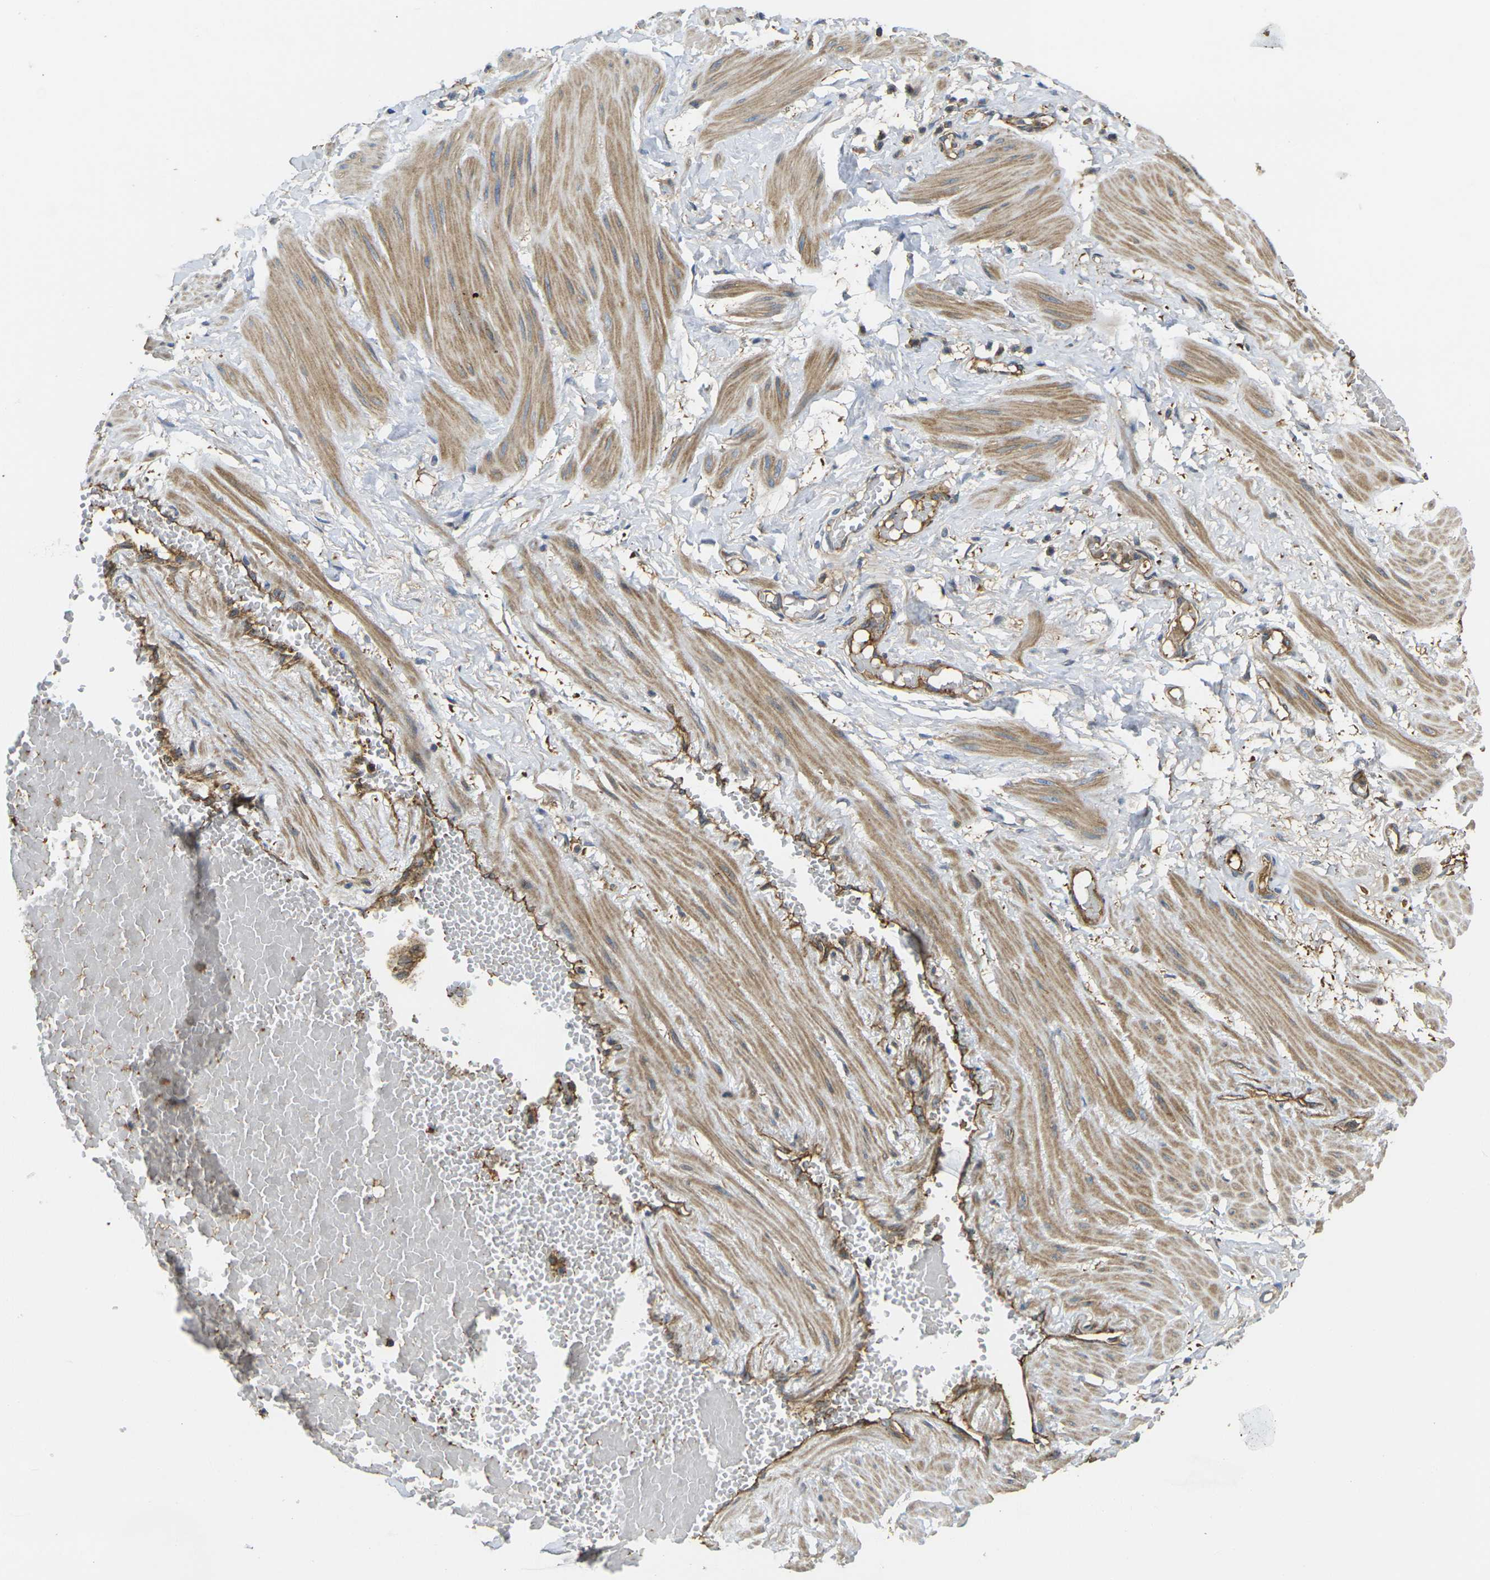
{"staining": {"intensity": "weak", "quantity": ">75%", "location": "cytoplasmic/membranous"}, "tissue": "adipose tissue", "cell_type": "Adipocytes", "image_type": "normal", "snomed": [{"axis": "morphology", "description": "Normal tissue, NOS"}, {"axis": "topography", "description": "Soft tissue"}, {"axis": "topography", "description": "Vascular tissue"}], "caption": "A brown stain highlights weak cytoplasmic/membranous expression of a protein in adipocytes of normal human adipose tissue. The staining is performed using DAB brown chromogen to label protein expression. The nuclei are counter-stained blue using hematoxylin.", "gene": "ECE1", "patient": {"sex": "female", "age": 35}}